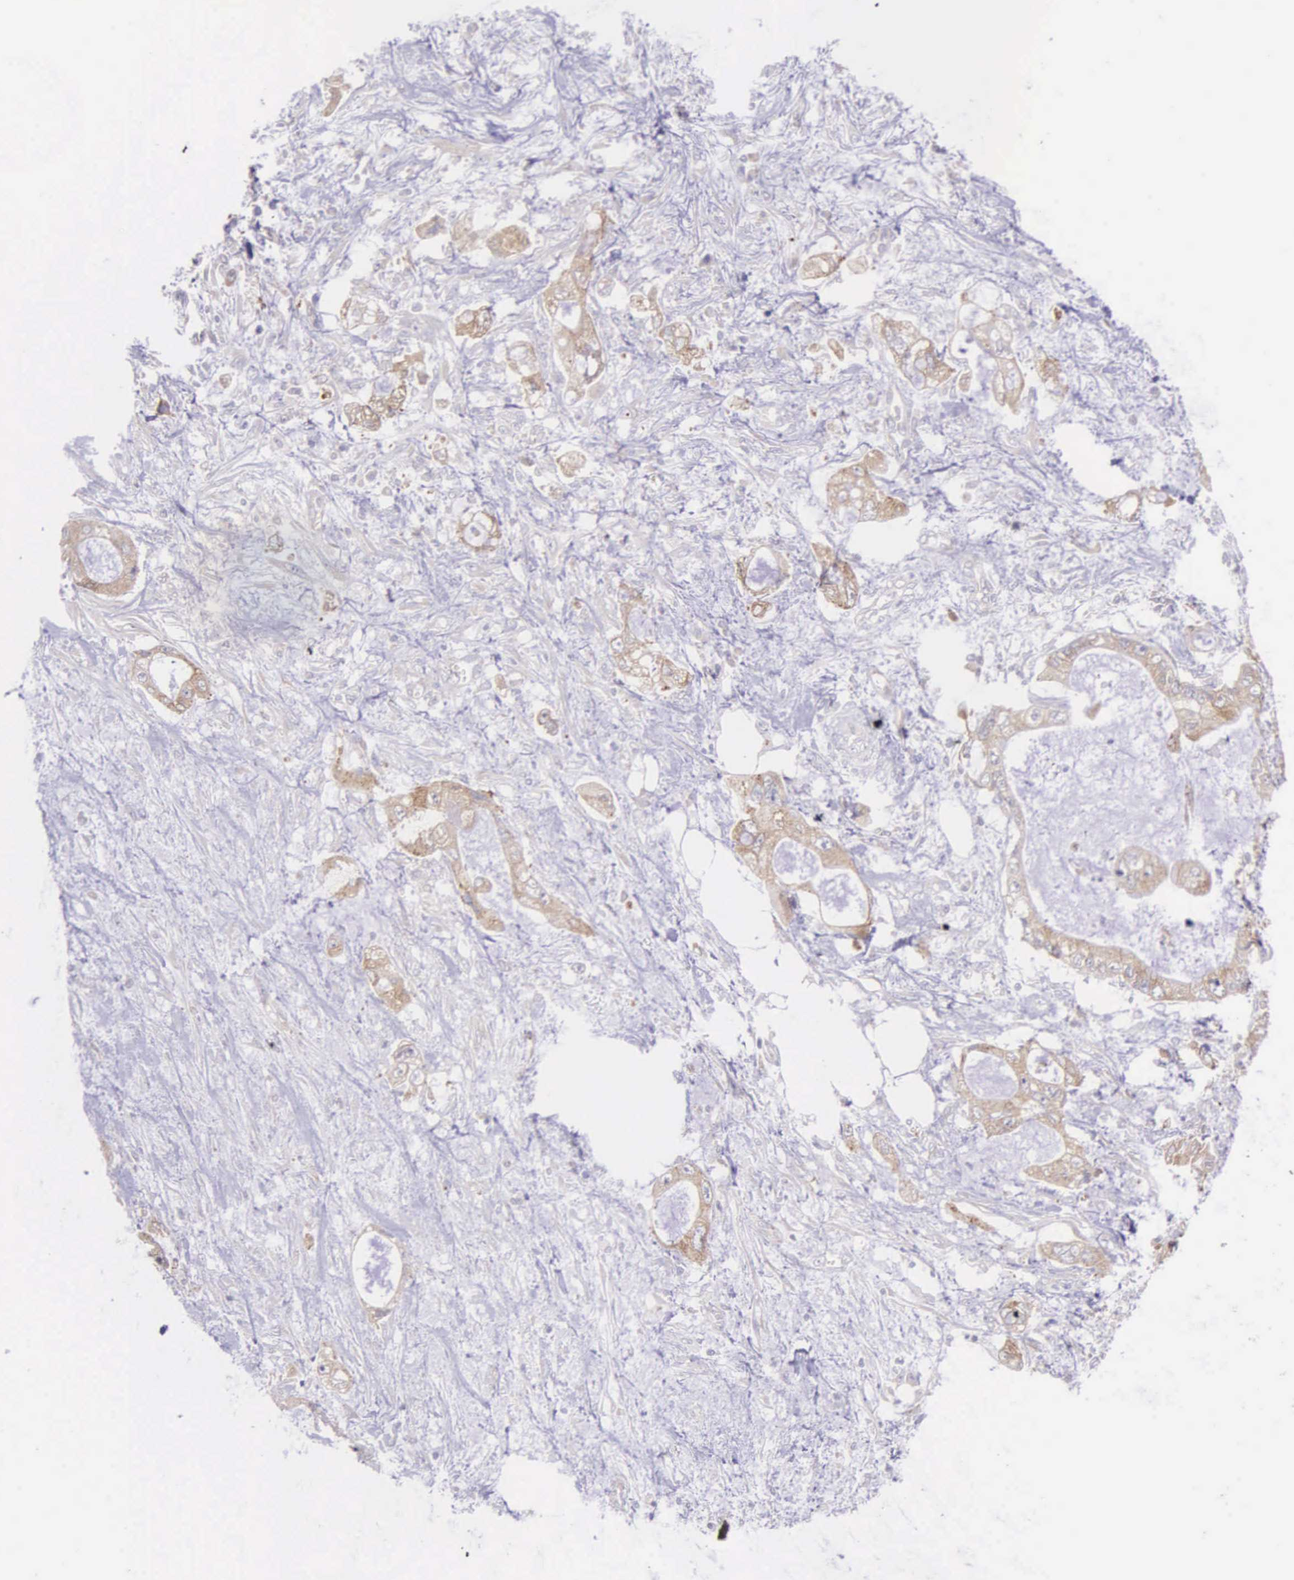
{"staining": {"intensity": "weak", "quantity": ">75%", "location": "cytoplasmic/membranous"}, "tissue": "pancreatic cancer", "cell_type": "Tumor cells", "image_type": "cancer", "snomed": [{"axis": "morphology", "description": "Adenocarcinoma, NOS"}, {"axis": "topography", "description": "Pancreas"}, {"axis": "topography", "description": "Stomach, upper"}], "caption": "The histopathology image reveals a brown stain indicating the presence of a protein in the cytoplasmic/membranous of tumor cells in pancreatic cancer.", "gene": "NSDHL", "patient": {"sex": "male", "age": 77}}